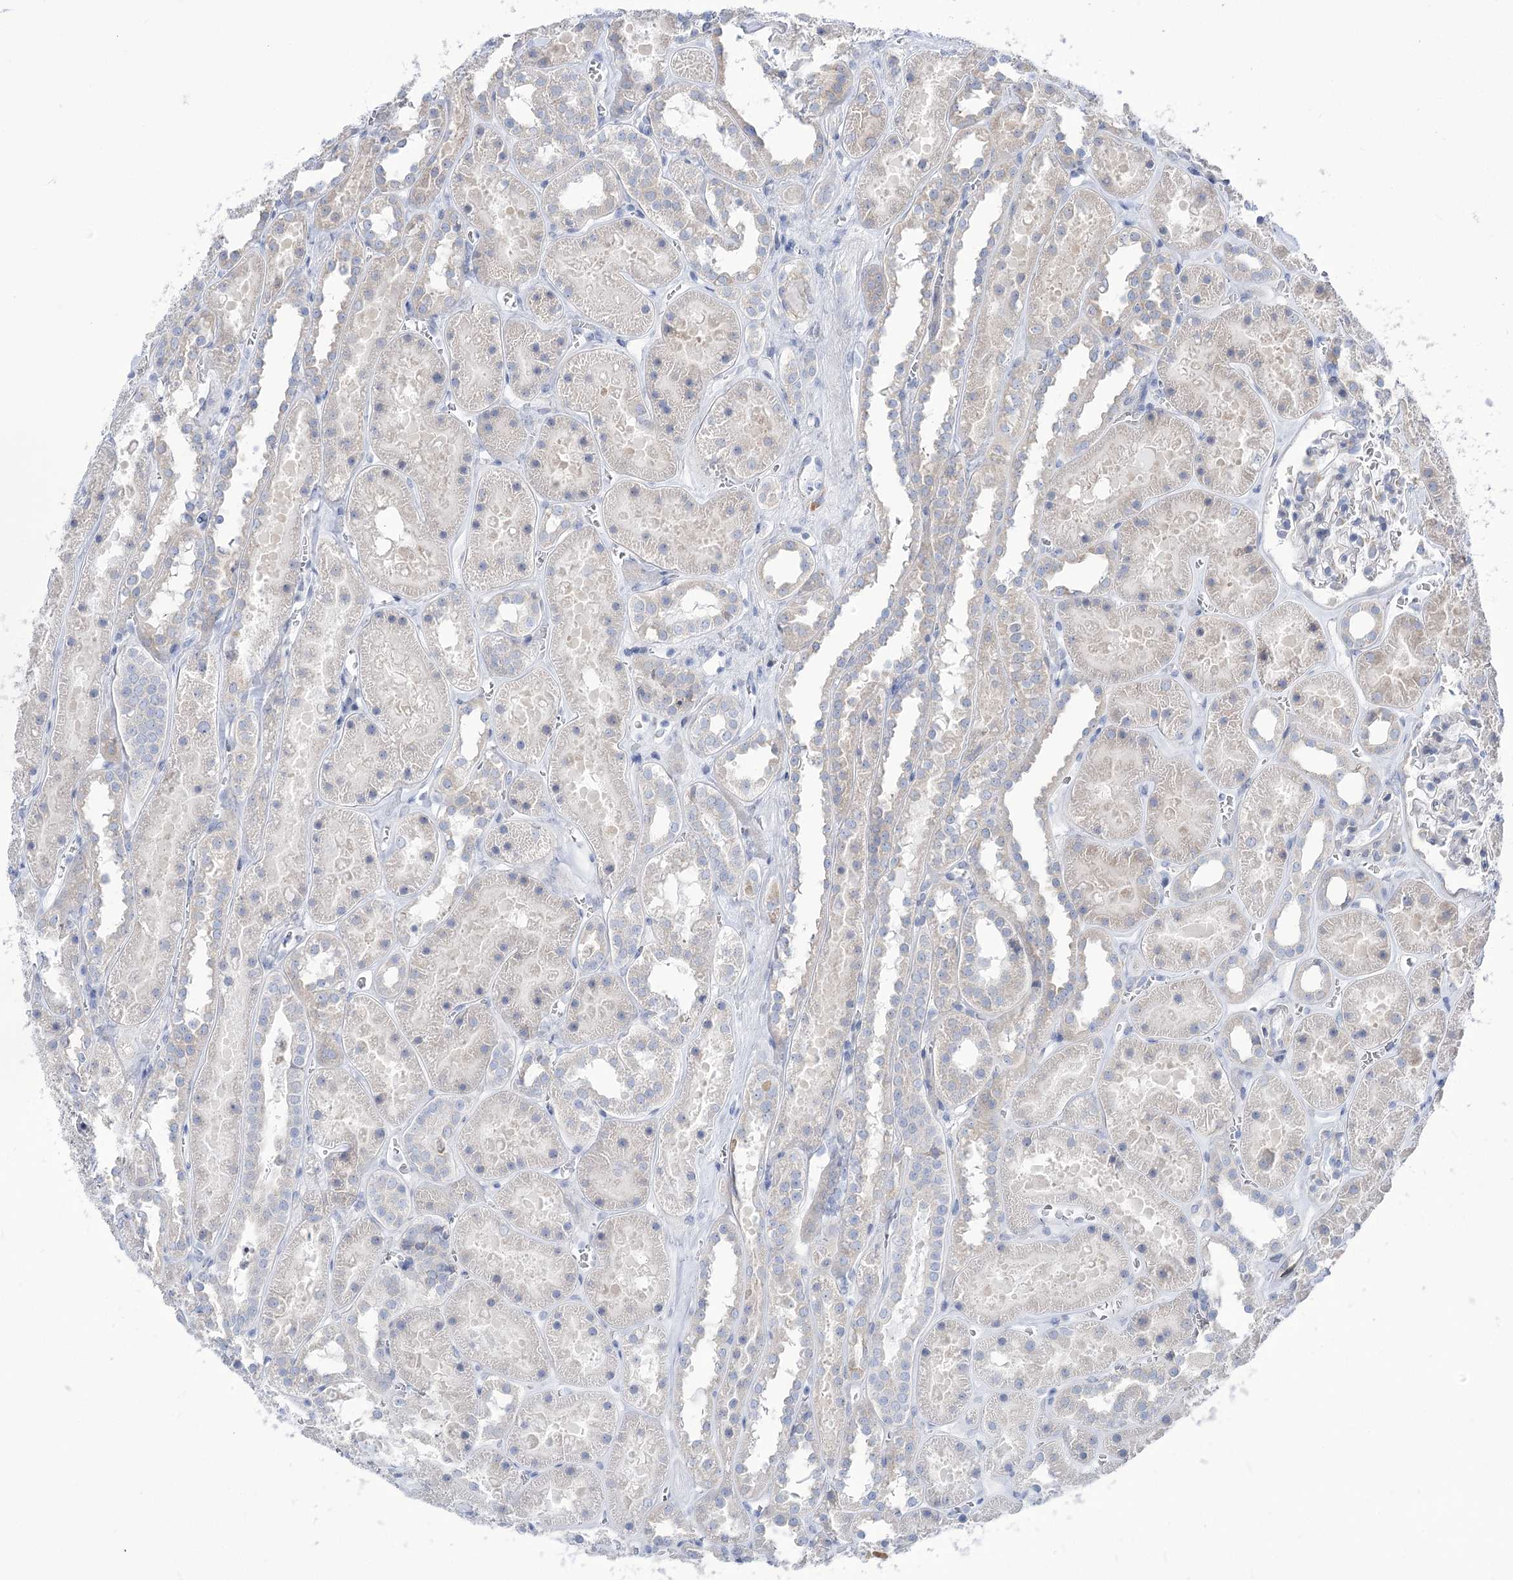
{"staining": {"intensity": "negative", "quantity": "none", "location": "none"}, "tissue": "kidney", "cell_type": "Cells in glomeruli", "image_type": "normal", "snomed": [{"axis": "morphology", "description": "Normal tissue, NOS"}, {"axis": "topography", "description": "Kidney"}], "caption": "Immunohistochemistry (IHC) image of normal kidney stained for a protein (brown), which shows no staining in cells in glomeruli.", "gene": "STT3B", "patient": {"sex": "female", "age": 41}}